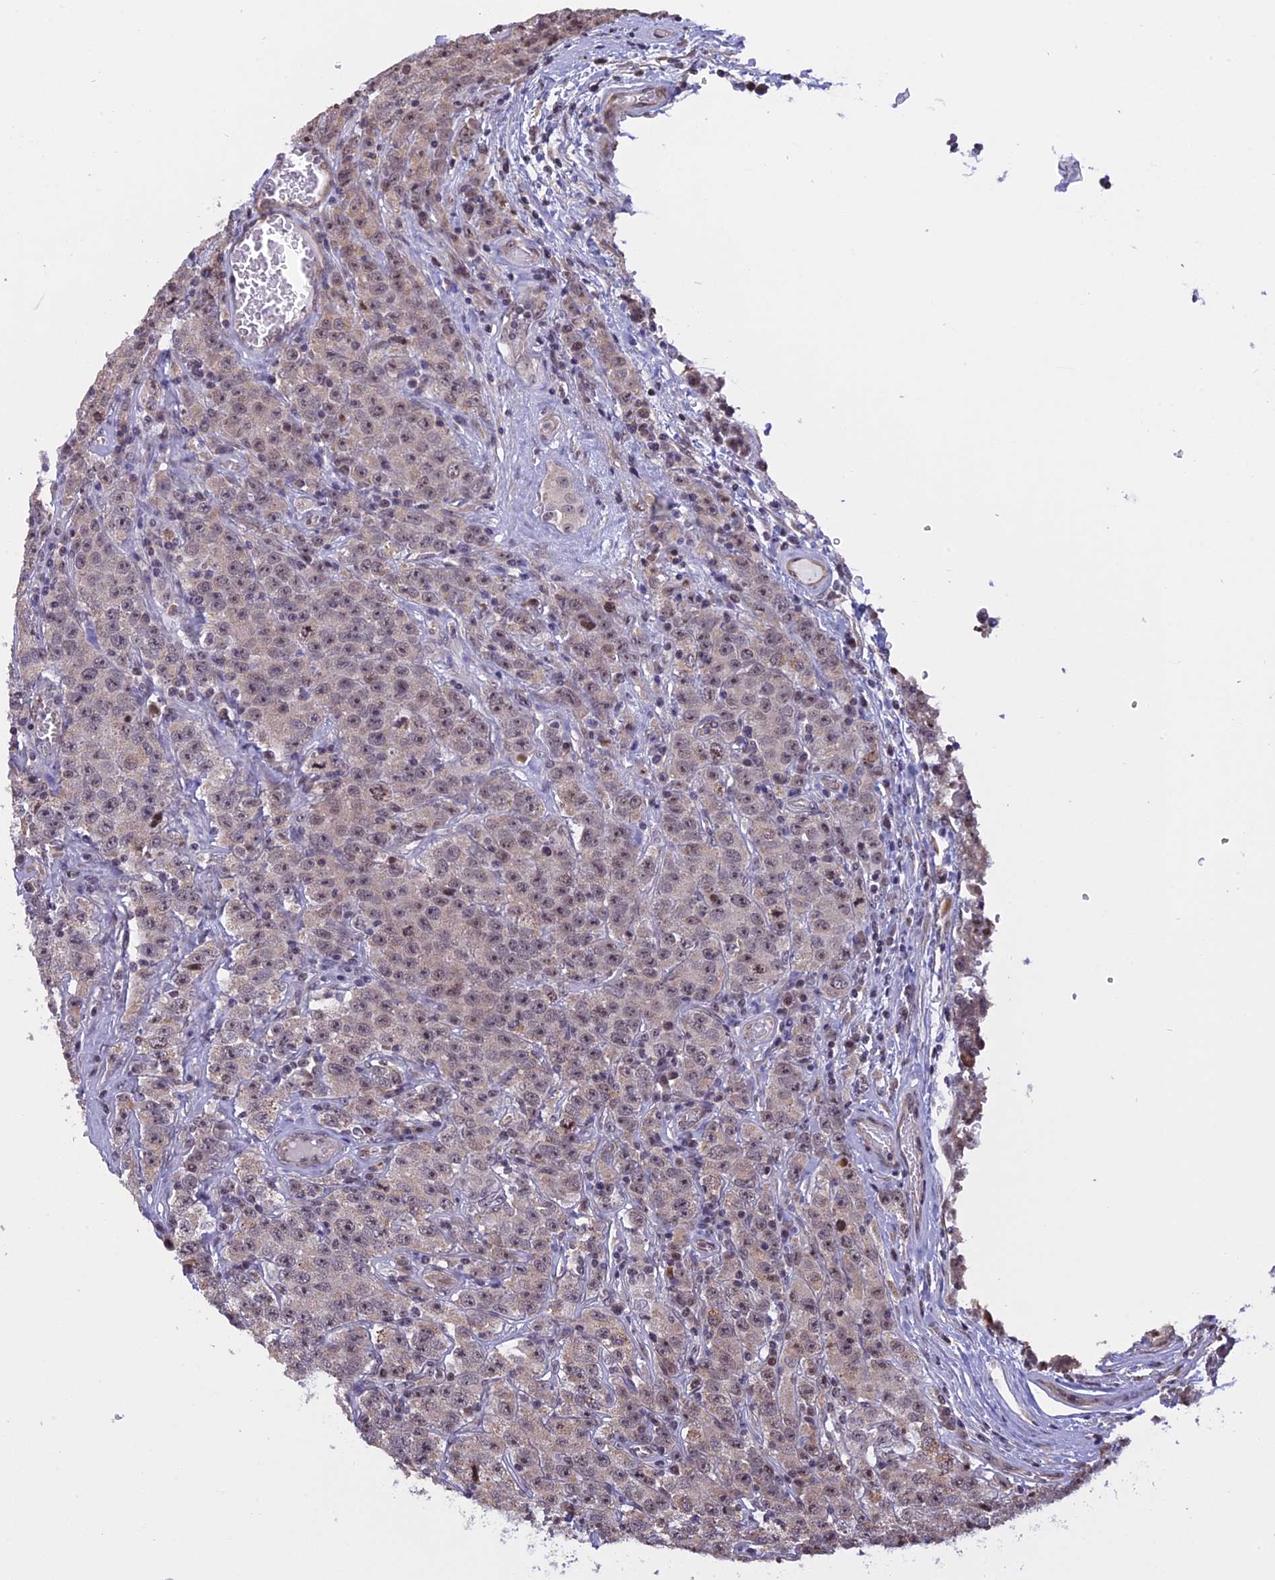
{"staining": {"intensity": "weak", "quantity": "<25%", "location": "nuclear"}, "tissue": "testis cancer", "cell_type": "Tumor cells", "image_type": "cancer", "snomed": [{"axis": "morphology", "description": "Seminoma, NOS"}, {"axis": "morphology", "description": "Carcinoma, Embryonal, NOS"}, {"axis": "topography", "description": "Testis"}], "caption": "Micrograph shows no significant protein expression in tumor cells of testis seminoma. (Immunohistochemistry (ihc), brightfield microscopy, high magnification).", "gene": "MGA", "patient": {"sex": "male", "age": 43}}